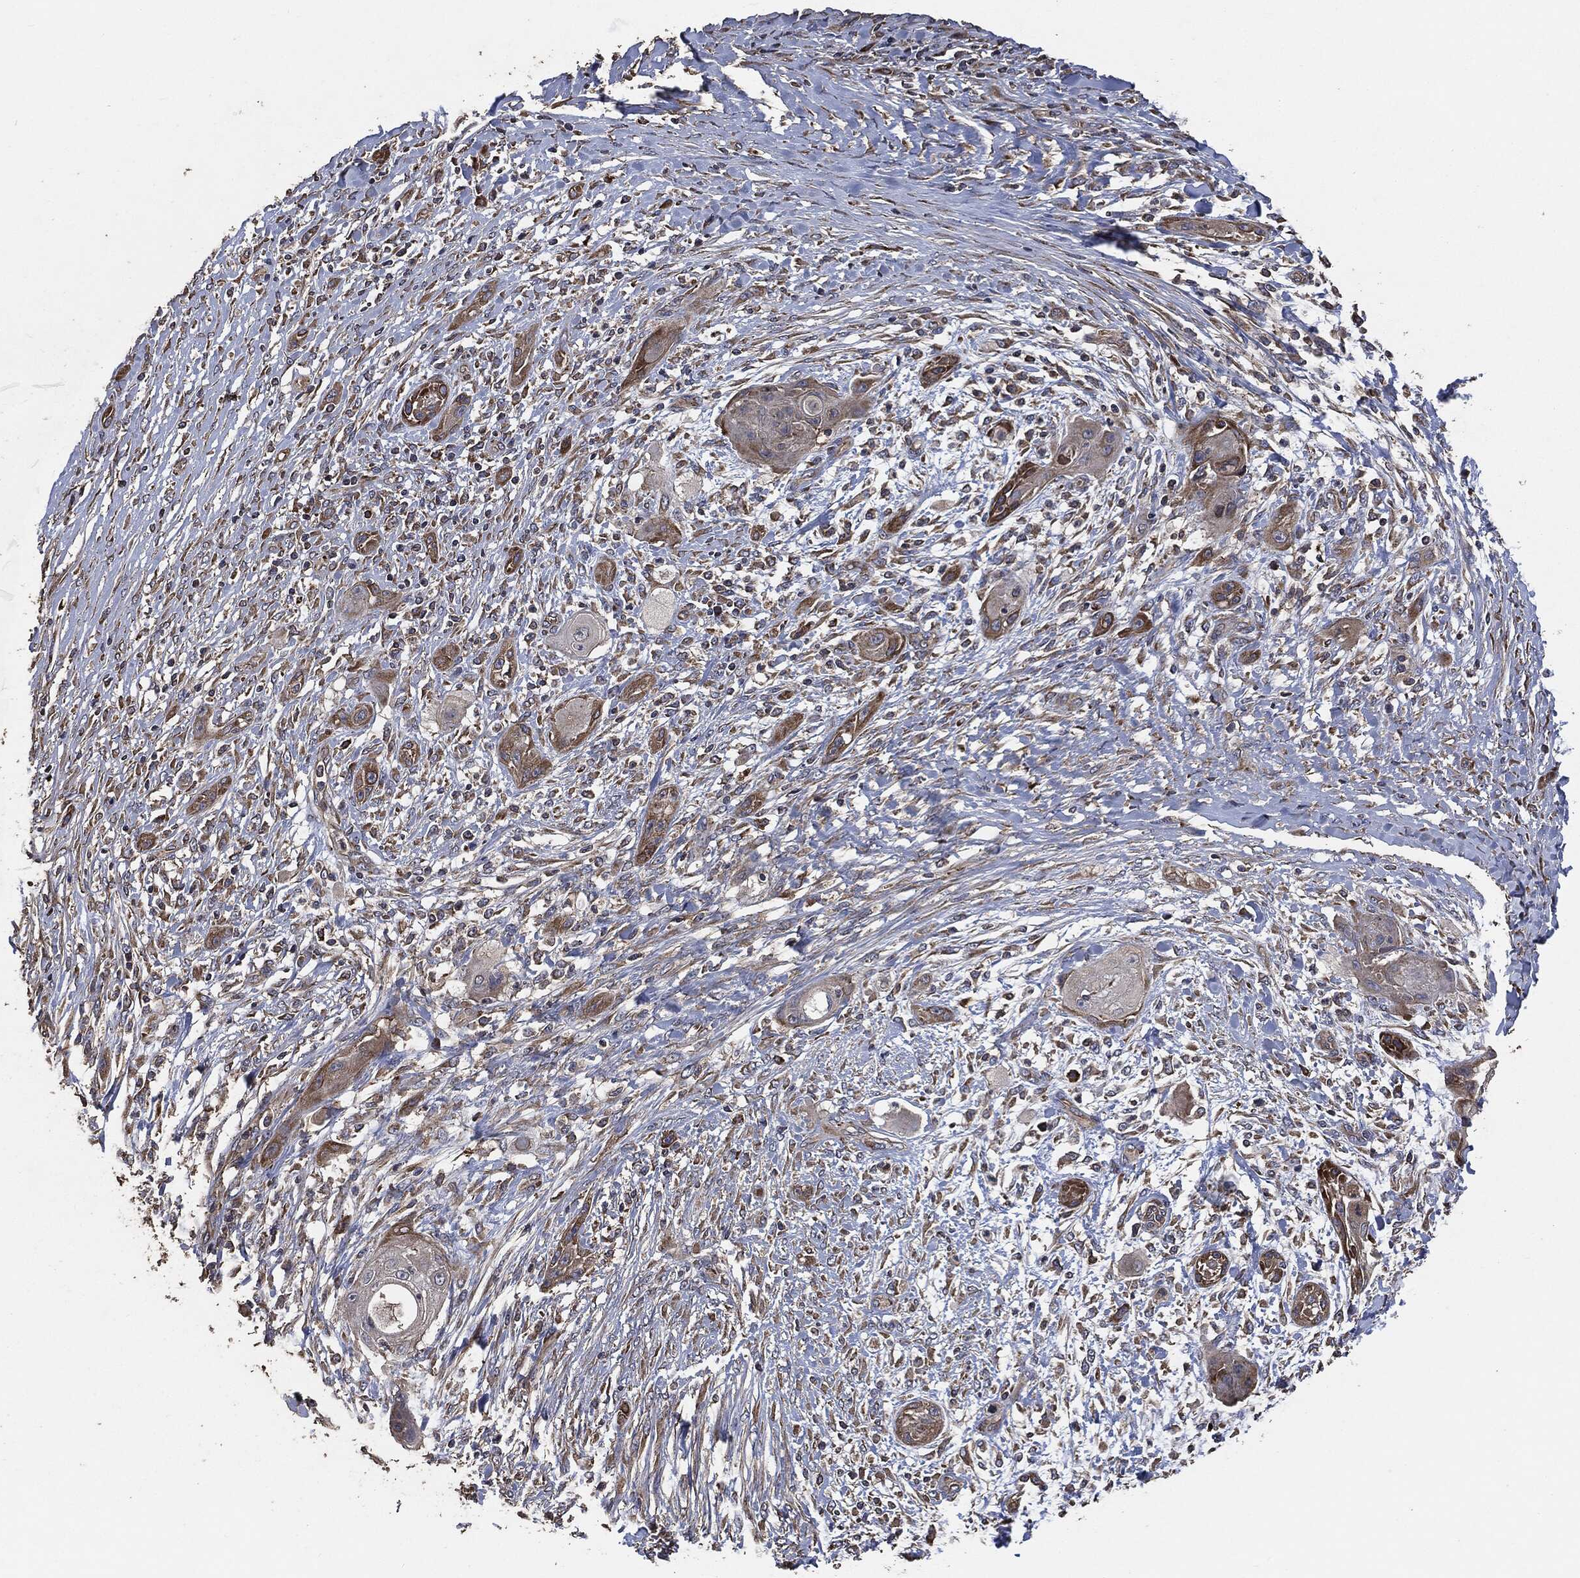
{"staining": {"intensity": "moderate", "quantity": "25%-75%", "location": "cytoplasmic/membranous"}, "tissue": "skin cancer", "cell_type": "Tumor cells", "image_type": "cancer", "snomed": [{"axis": "morphology", "description": "Squamous cell carcinoma, NOS"}, {"axis": "topography", "description": "Skin"}], "caption": "Skin squamous cell carcinoma stained for a protein shows moderate cytoplasmic/membranous positivity in tumor cells.", "gene": "STK3", "patient": {"sex": "male", "age": 62}}